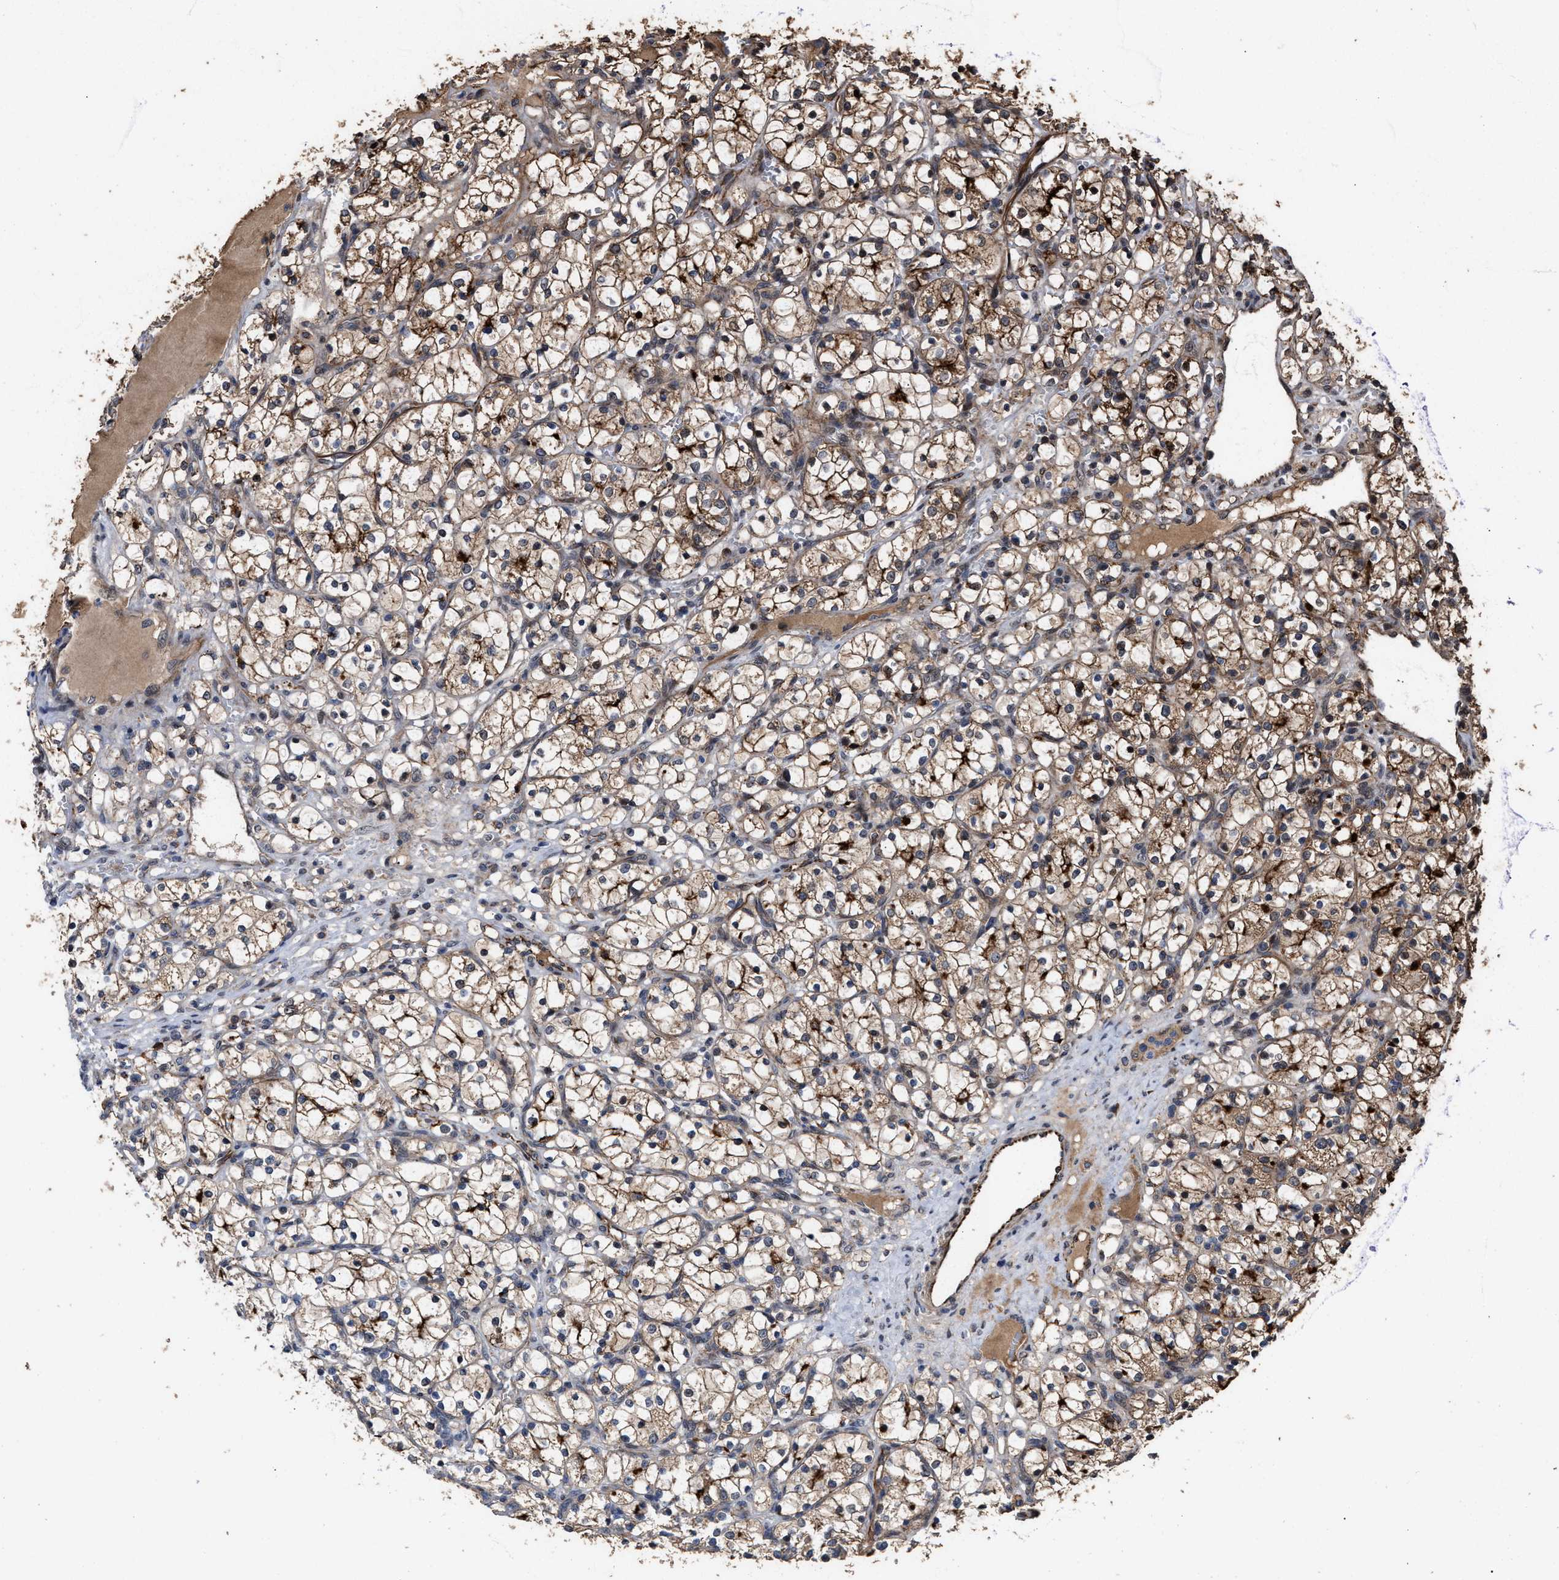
{"staining": {"intensity": "moderate", "quantity": ">75%", "location": "cytoplasmic/membranous"}, "tissue": "renal cancer", "cell_type": "Tumor cells", "image_type": "cancer", "snomed": [{"axis": "morphology", "description": "Adenocarcinoma, NOS"}, {"axis": "topography", "description": "Kidney"}], "caption": "This micrograph demonstrates IHC staining of human adenocarcinoma (renal), with medium moderate cytoplasmic/membranous expression in approximately >75% of tumor cells.", "gene": "ZNHIT6", "patient": {"sex": "female", "age": 69}}